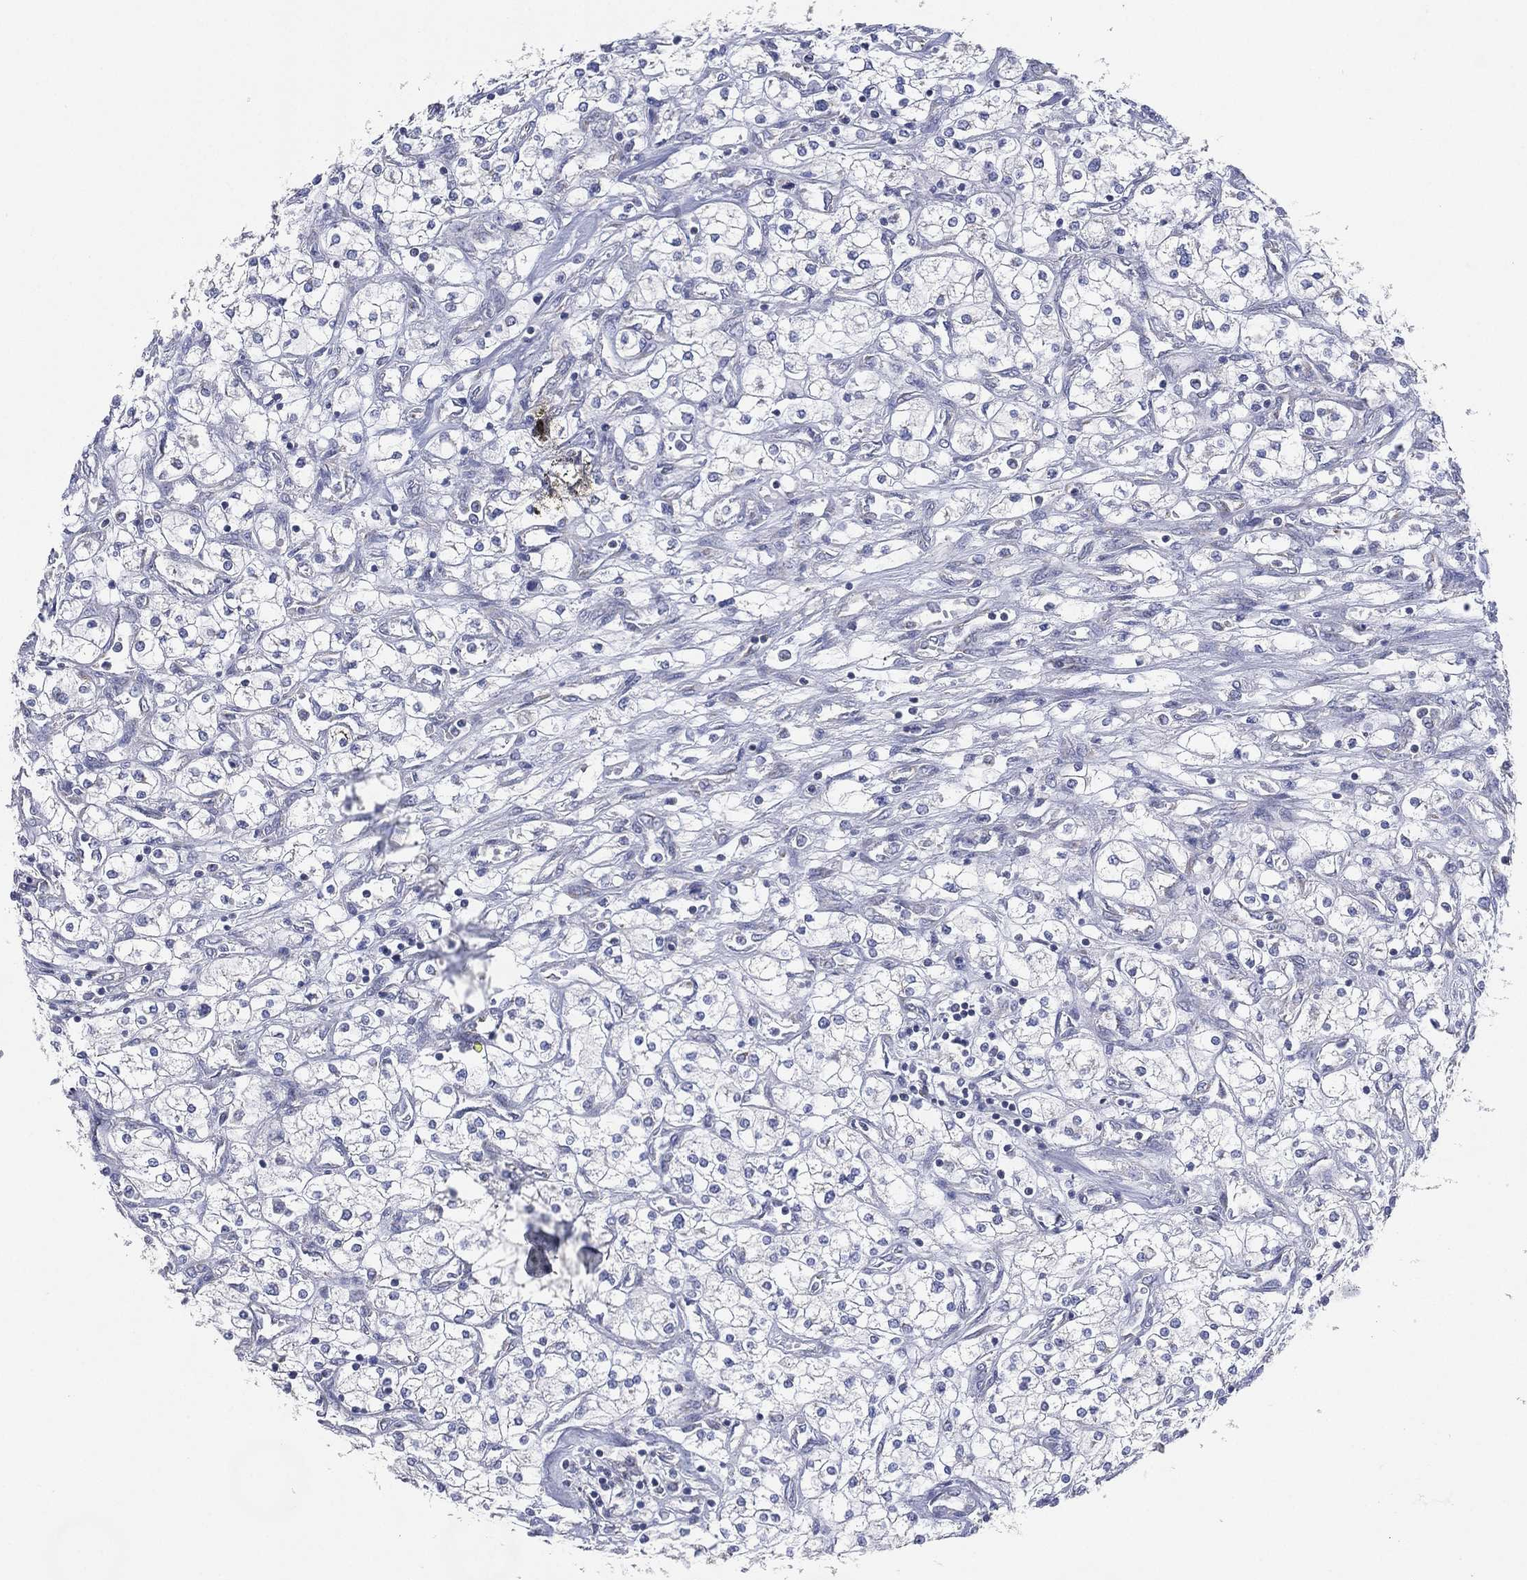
{"staining": {"intensity": "negative", "quantity": "none", "location": "none"}, "tissue": "renal cancer", "cell_type": "Tumor cells", "image_type": "cancer", "snomed": [{"axis": "morphology", "description": "Adenocarcinoma, NOS"}, {"axis": "topography", "description": "Kidney"}], "caption": "There is no significant staining in tumor cells of renal cancer.", "gene": "ATP8A2", "patient": {"sex": "male", "age": 80}}